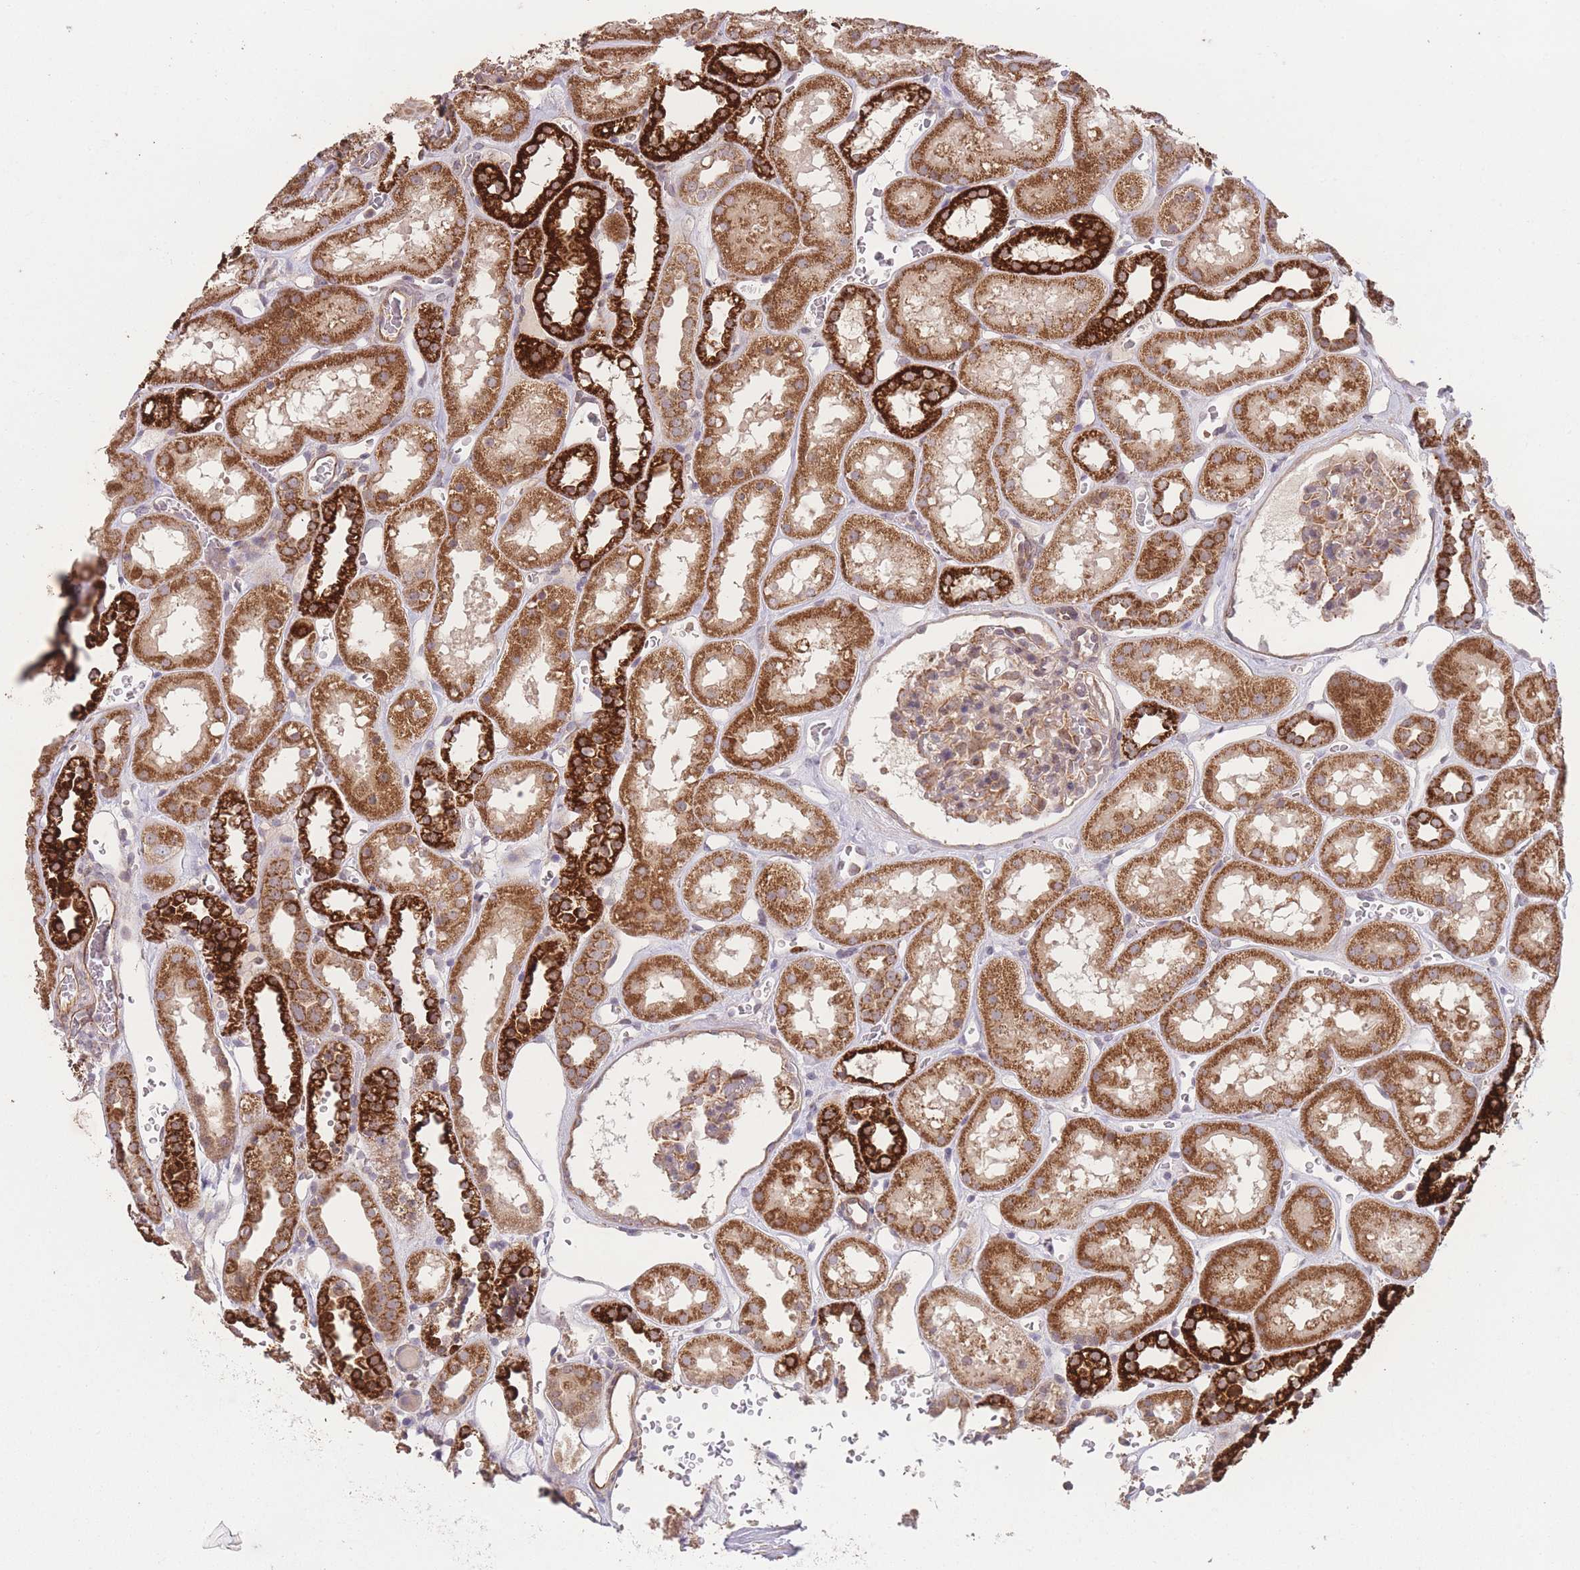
{"staining": {"intensity": "moderate", "quantity": "25%-75%", "location": "cytoplasmic/membranous"}, "tissue": "kidney", "cell_type": "Cells in glomeruli", "image_type": "normal", "snomed": [{"axis": "morphology", "description": "Normal tissue, NOS"}, {"axis": "topography", "description": "Kidney"}], "caption": "Protein expression analysis of benign kidney shows moderate cytoplasmic/membranous expression in approximately 25%-75% of cells in glomeruli.", "gene": "PXMP4", "patient": {"sex": "female", "age": 41}}